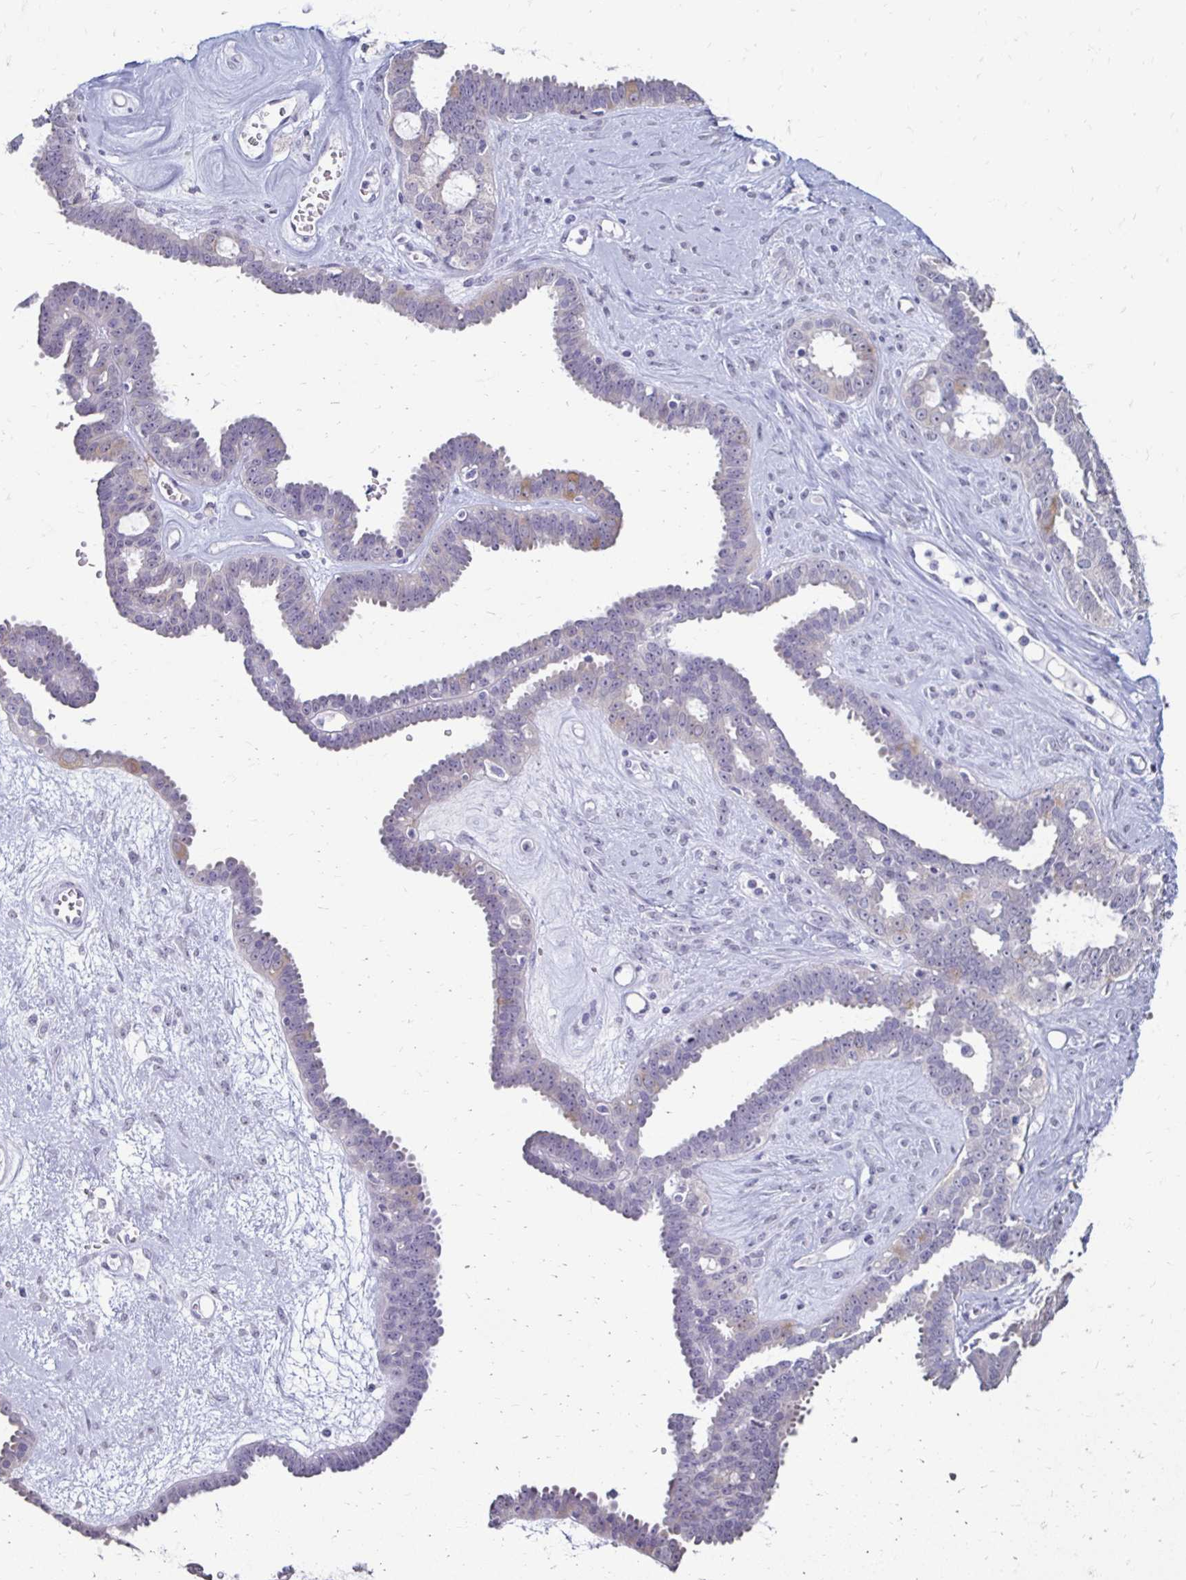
{"staining": {"intensity": "negative", "quantity": "none", "location": "none"}, "tissue": "ovarian cancer", "cell_type": "Tumor cells", "image_type": "cancer", "snomed": [{"axis": "morphology", "description": "Cystadenocarcinoma, serous, NOS"}, {"axis": "topography", "description": "Ovary"}], "caption": "Tumor cells show no significant expression in serous cystadenocarcinoma (ovarian). Brightfield microscopy of immunohistochemistry stained with DAB (brown) and hematoxylin (blue), captured at high magnification.", "gene": "TOMM34", "patient": {"sex": "female", "age": 71}}